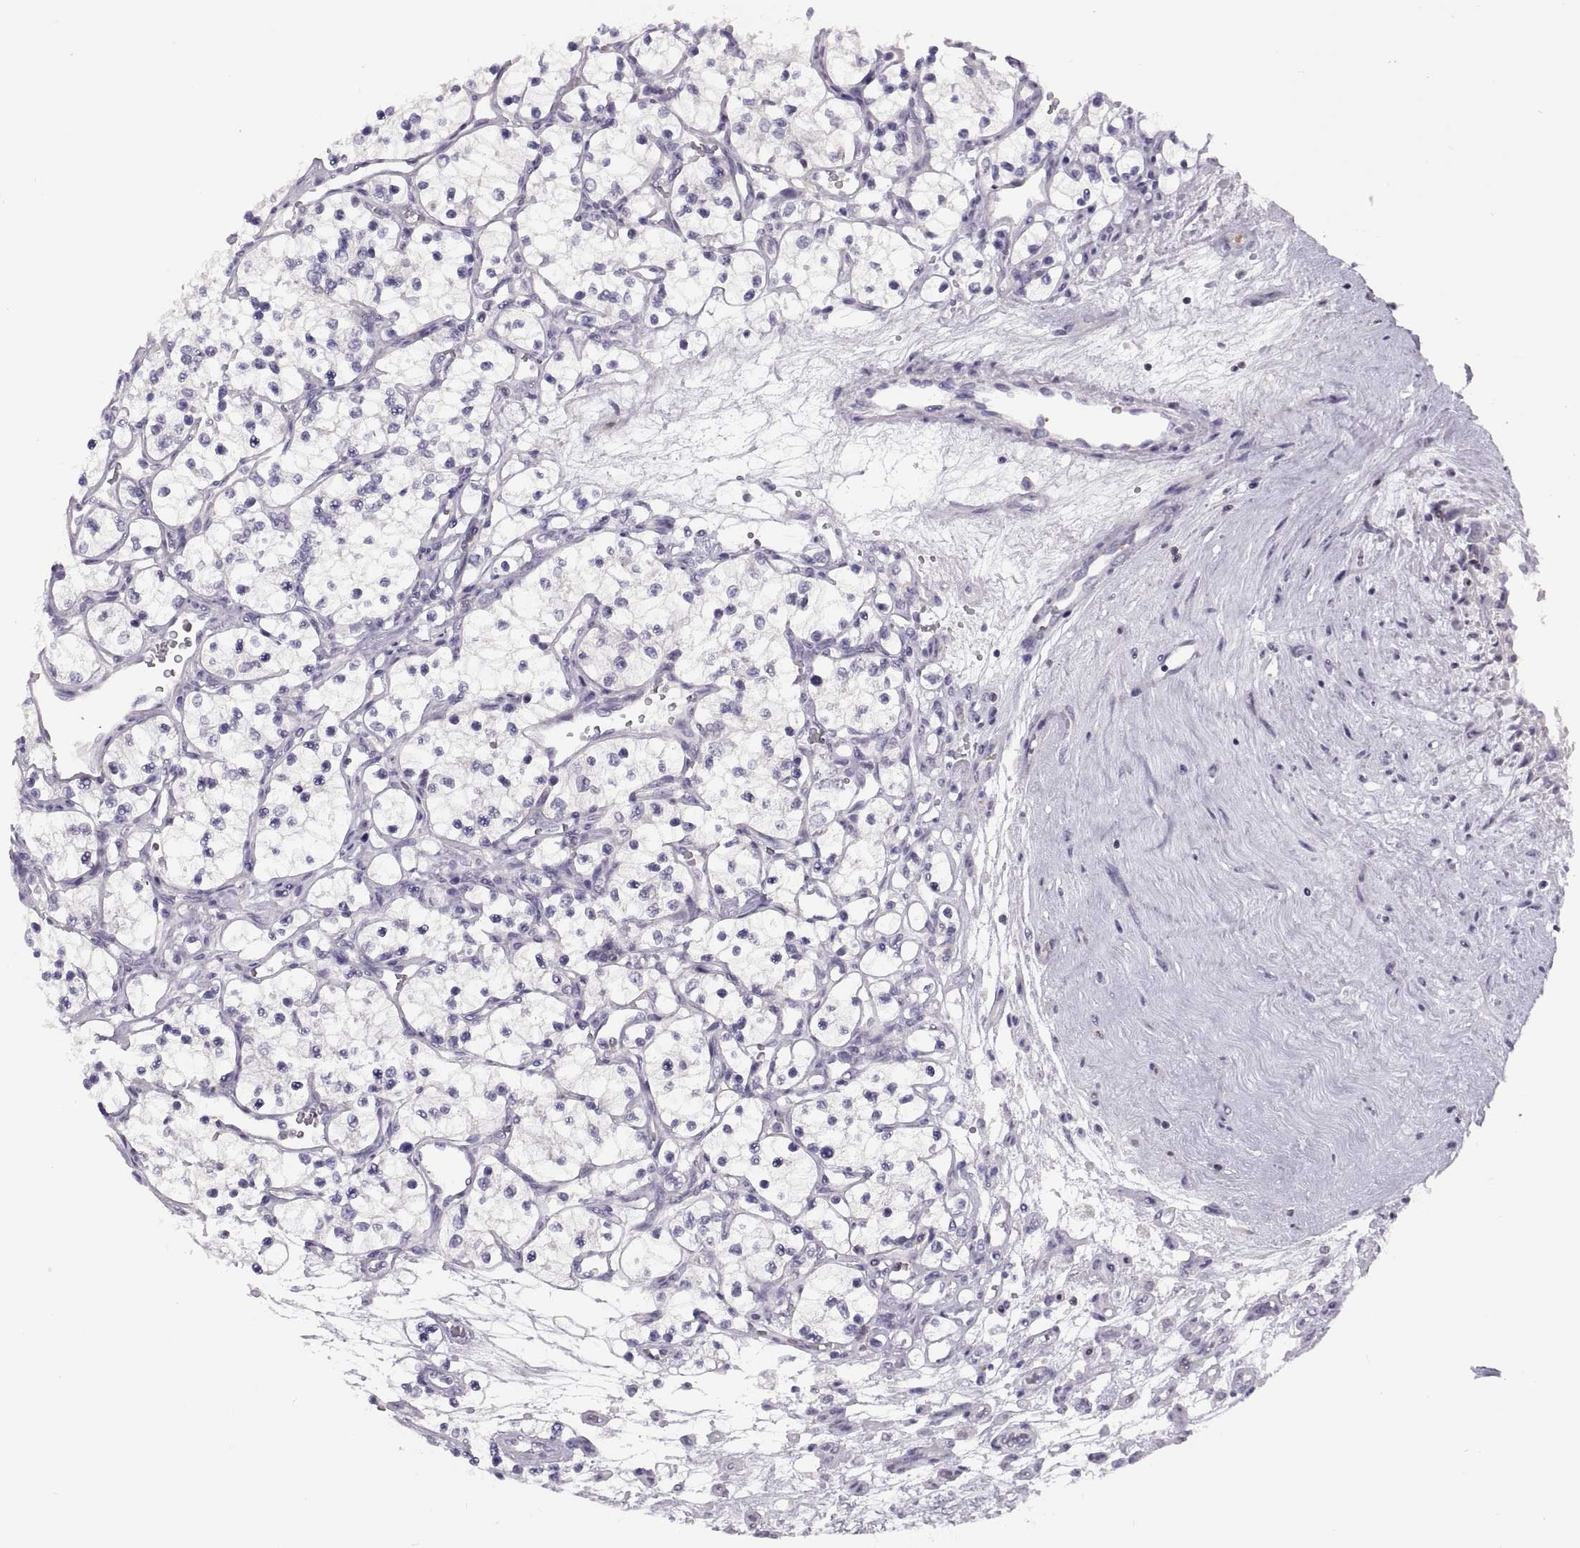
{"staining": {"intensity": "negative", "quantity": "none", "location": "none"}, "tissue": "renal cancer", "cell_type": "Tumor cells", "image_type": "cancer", "snomed": [{"axis": "morphology", "description": "Adenocarcinoma, NOS"}, {"axis": "topography", "description": "Kidney"}], "caption": "Immunohistochemistry histopathology image of neoplastic tissue: human adenocarcinoma (renal) stained with DAB (3,3'-diaminobenzidine) exhibits no significant protein staining in tumor cells. Nuclei are stained in blue.", "gene": "TTC21A", "patient": {"sex": "female", "age": 69}}